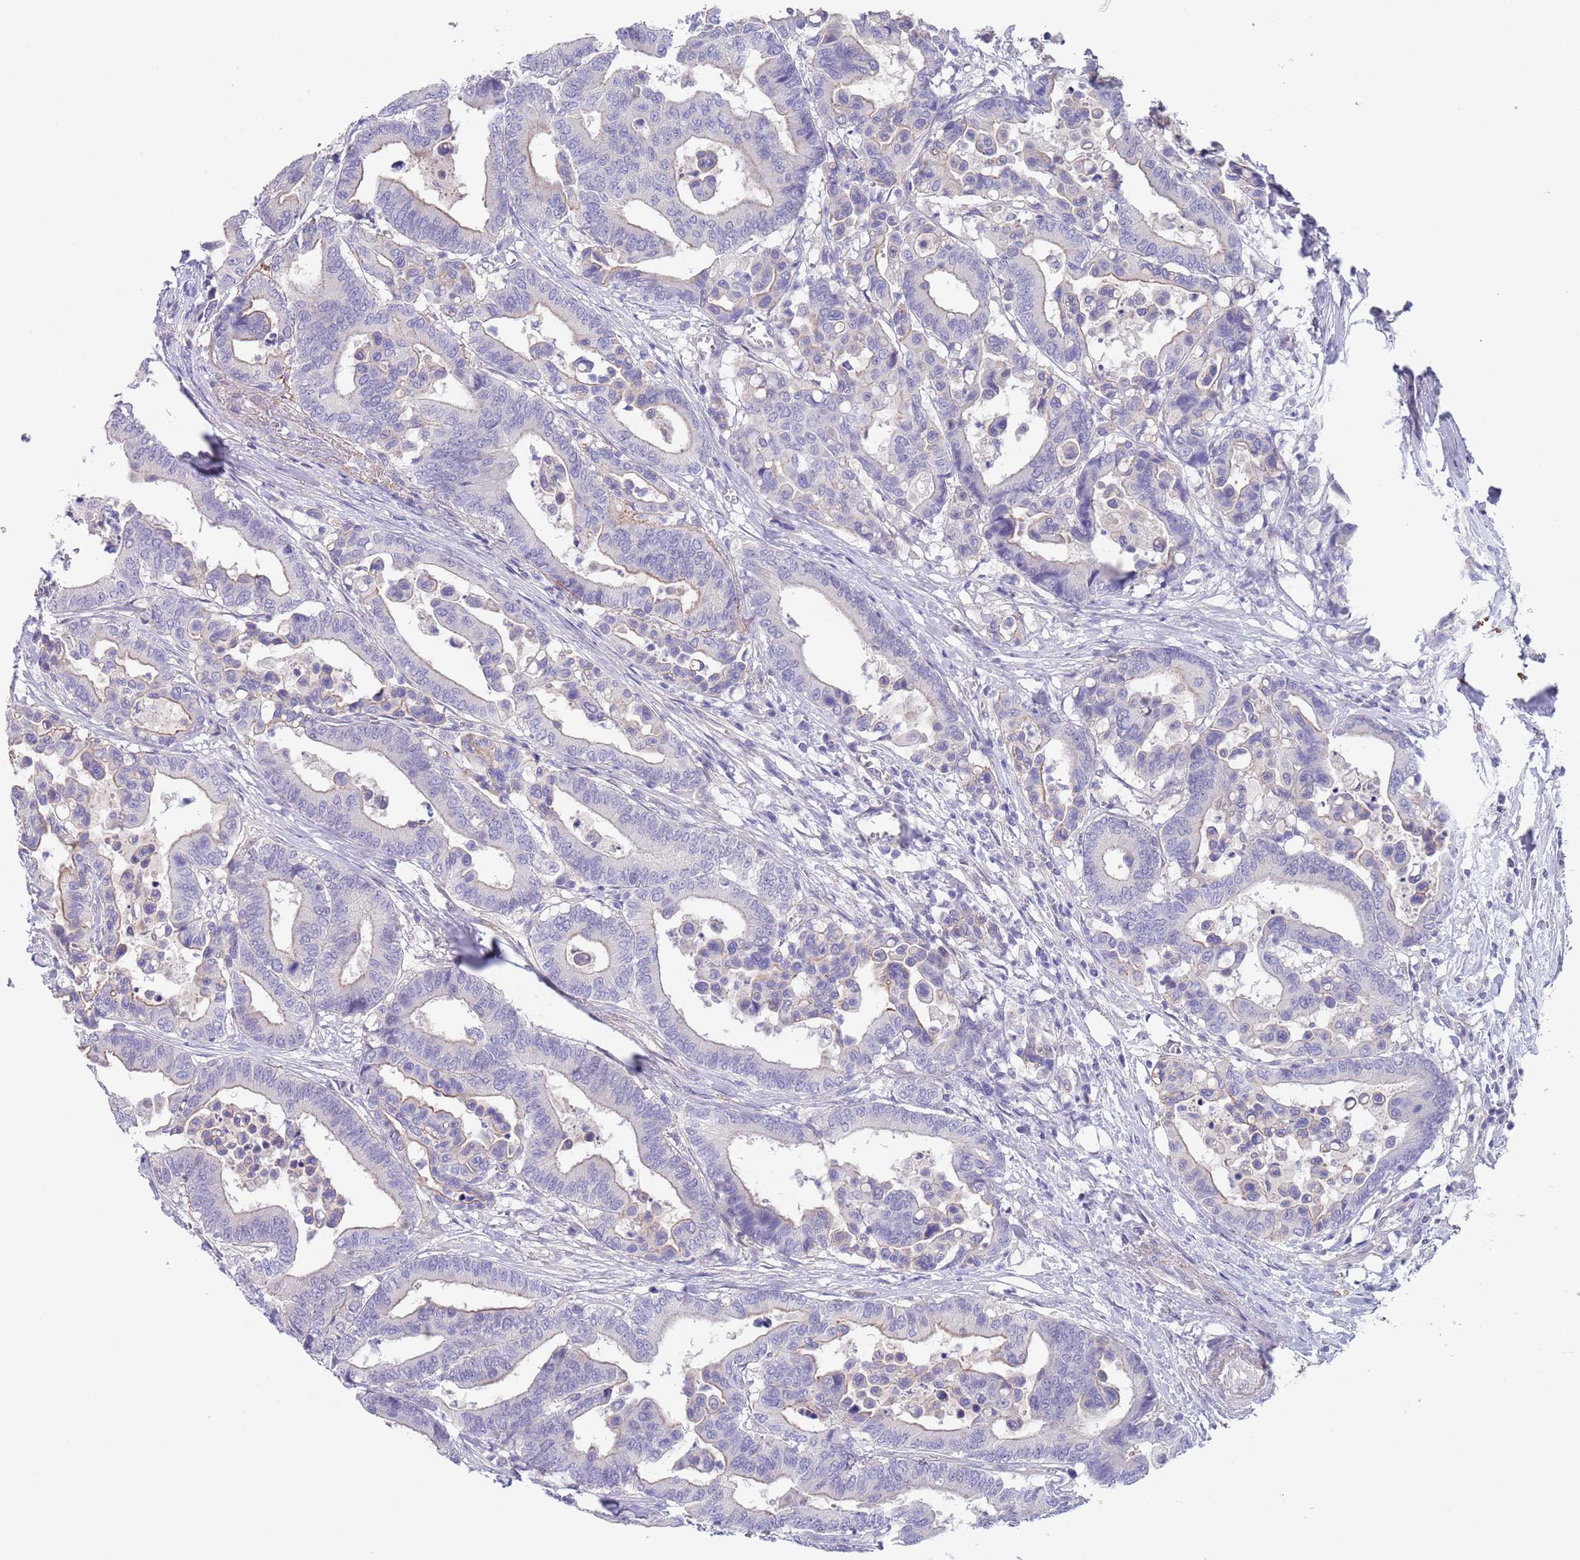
{"staining": {"intensity": "negative", "quantity": "none", "location": "none"}, "tissue": "colorectal cancer", "cell_type": "Tumor cells", "image_type": "cancer", "snomed": [{"axis": "morphology", "description": "Normal tissue, NOS"}, {"axis": "morphology", "description": "Adenocarcinoma, NOS"}, {"axis": "topography", "description": "Colon"}], "caption": "A high-resolution image shows immunohistochemistry staining of colorectal cancer, which reveals no significant expression in tumor cells.", "gene": "RNF169", "patient": {"sex": "male", "age": 82}}